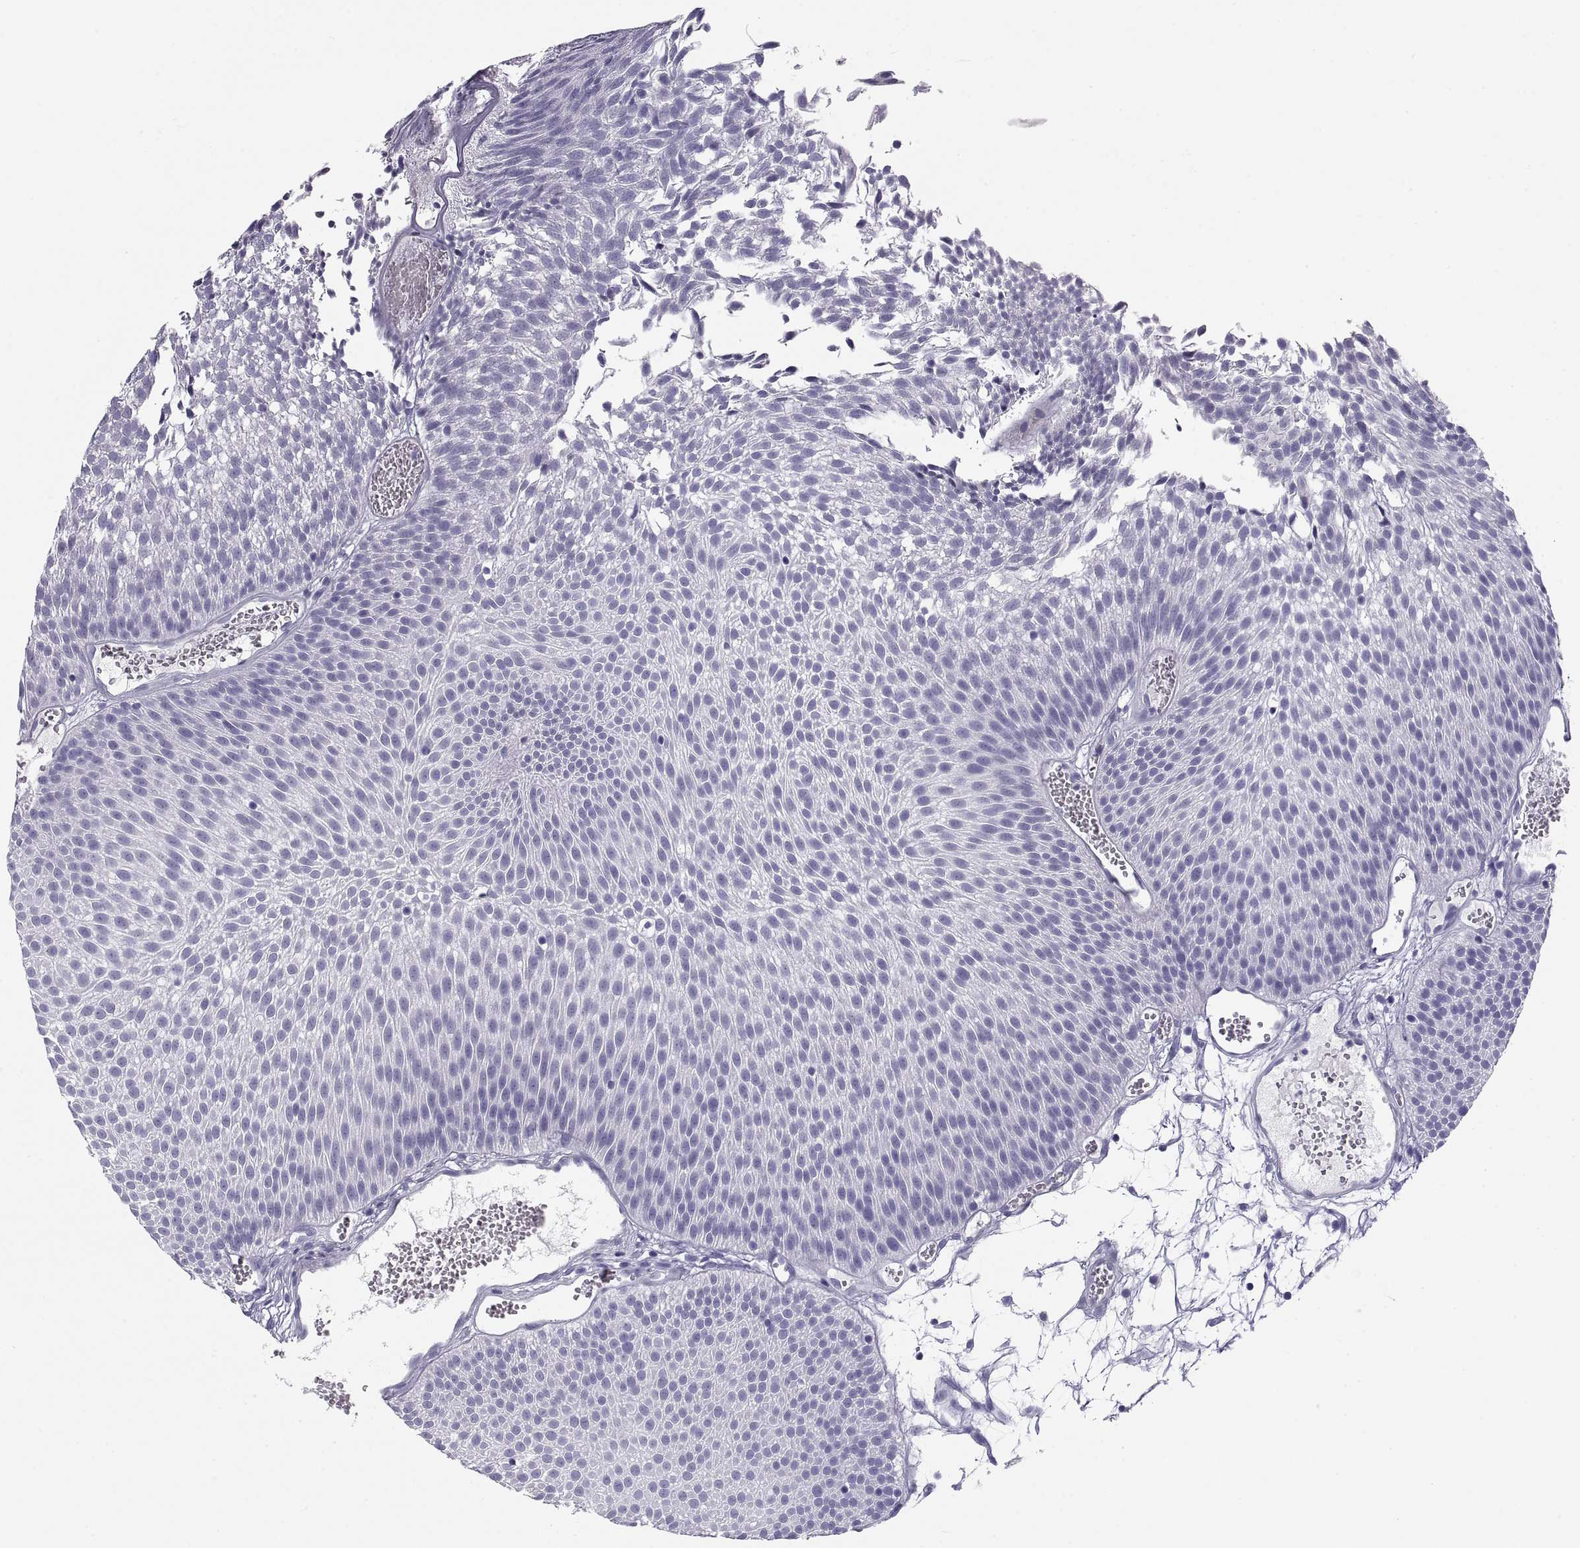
{"staining": {"intensity": "negative", "quantity": "none", "location": "none"}, "tissue": "urothelial cancer", "cell_type": "Tumor cells", "image_type": "cancer", "snomed": [{"axis": "morphology", "description": "Urothelial carcinoma, Low grade"}, {"axis": "topography", "description": "Urinary bladder"}], "caption": "Photomicrograph shows no significant protein positivity in tumor cells of urothelial cancer. (DAB immunohistochemistry, high magnification).", "gene": "PAX2", "patient": {"sex": "male", "age": 52}}